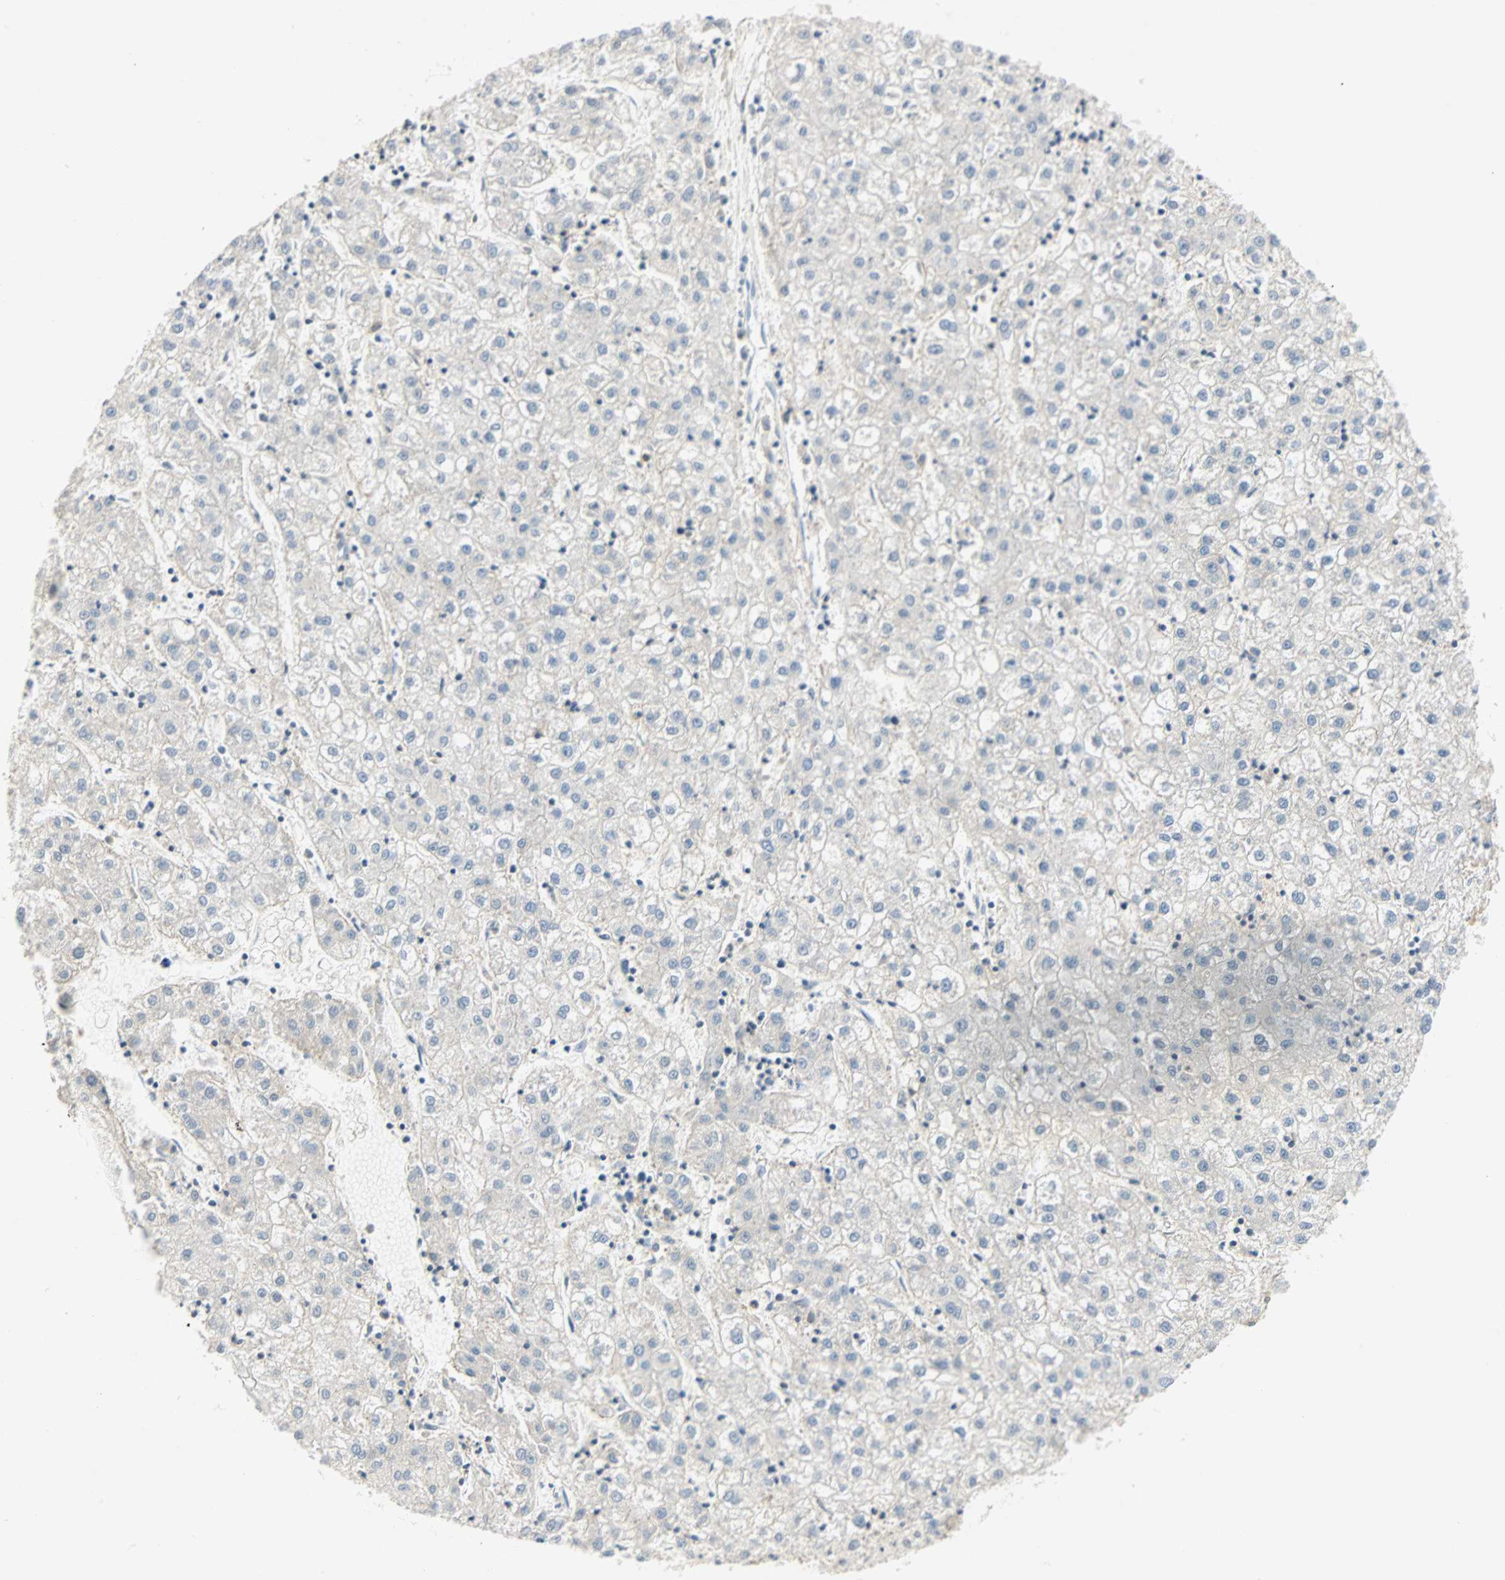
{"staining": {"intensity": "negative", "quantity": "none", "location": "none"}, "tissue": "liver cancer", "cell_type": "Tumor cells", "image_type": "cancer", "snomed": [{"axis": "morphology", "description": "Carcinoma, Hepatocellular, NOS"}, {"axis": "topography", "description": "Liver"}], "caption": "DAB immunohistochemical staining of liver cancer reveals no significant expression in tumor cells.", "gene": "FMNL1", "patient": {"sex": "male", "age": 72}}